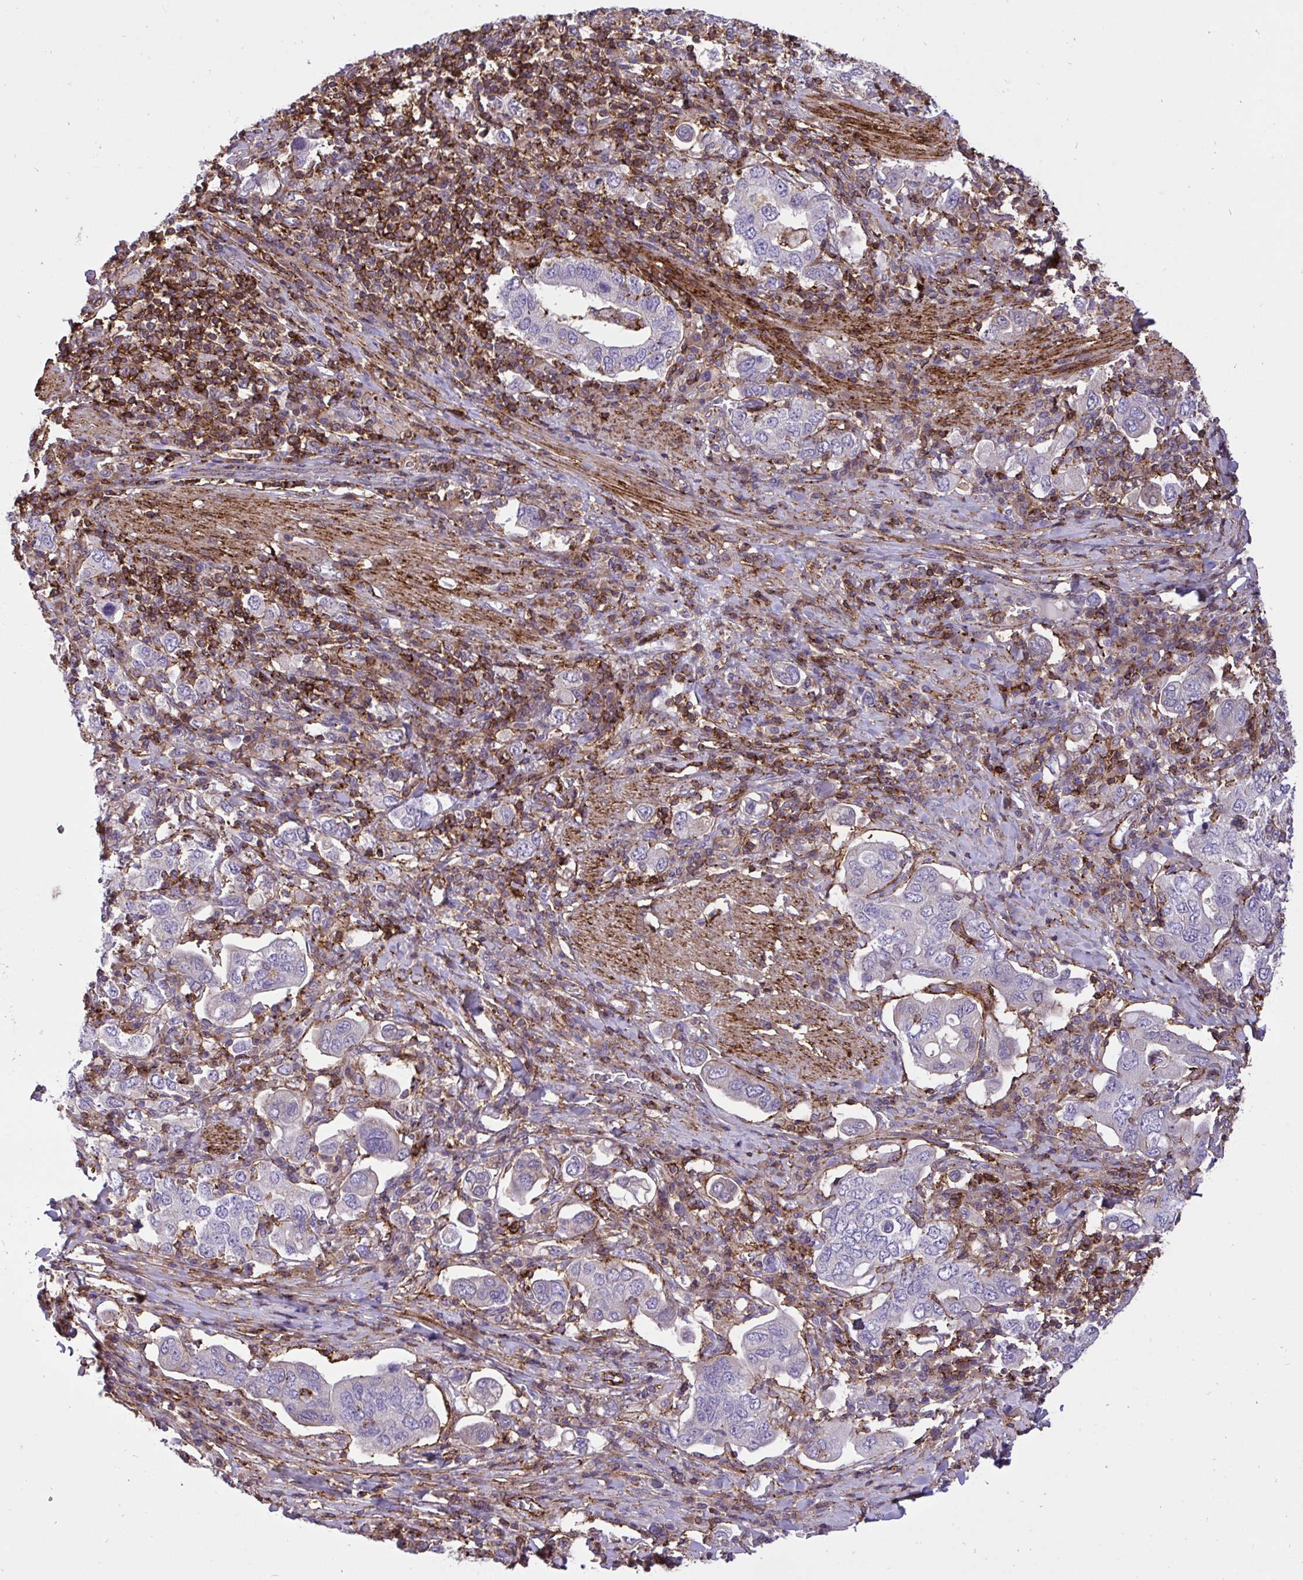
{"staining": {"intensity": "negative", "quantity": "none", "location": "none"}, "tissue": "stomach cancer", "cell_type": "Tumor cells", "image_type": "cancer", "snomed": [{"axis": "morphology", "description": "Adenocarcinoma, NOS"}, {"axis": "topography", "description": "Stomach, upper"}, {"axis": "topography", "description": "Stomach"}], "caption": "Image shows no significant protein positivity in tumor cells of adenocarcinoma (stomach). Brightfield microscopy of immunohistochemistry stained with DAB (brown) and hematoxylin (blue), captured at high magnification.", "gene": "ERI1", "patient": {"sex": "male", "age": 62}}